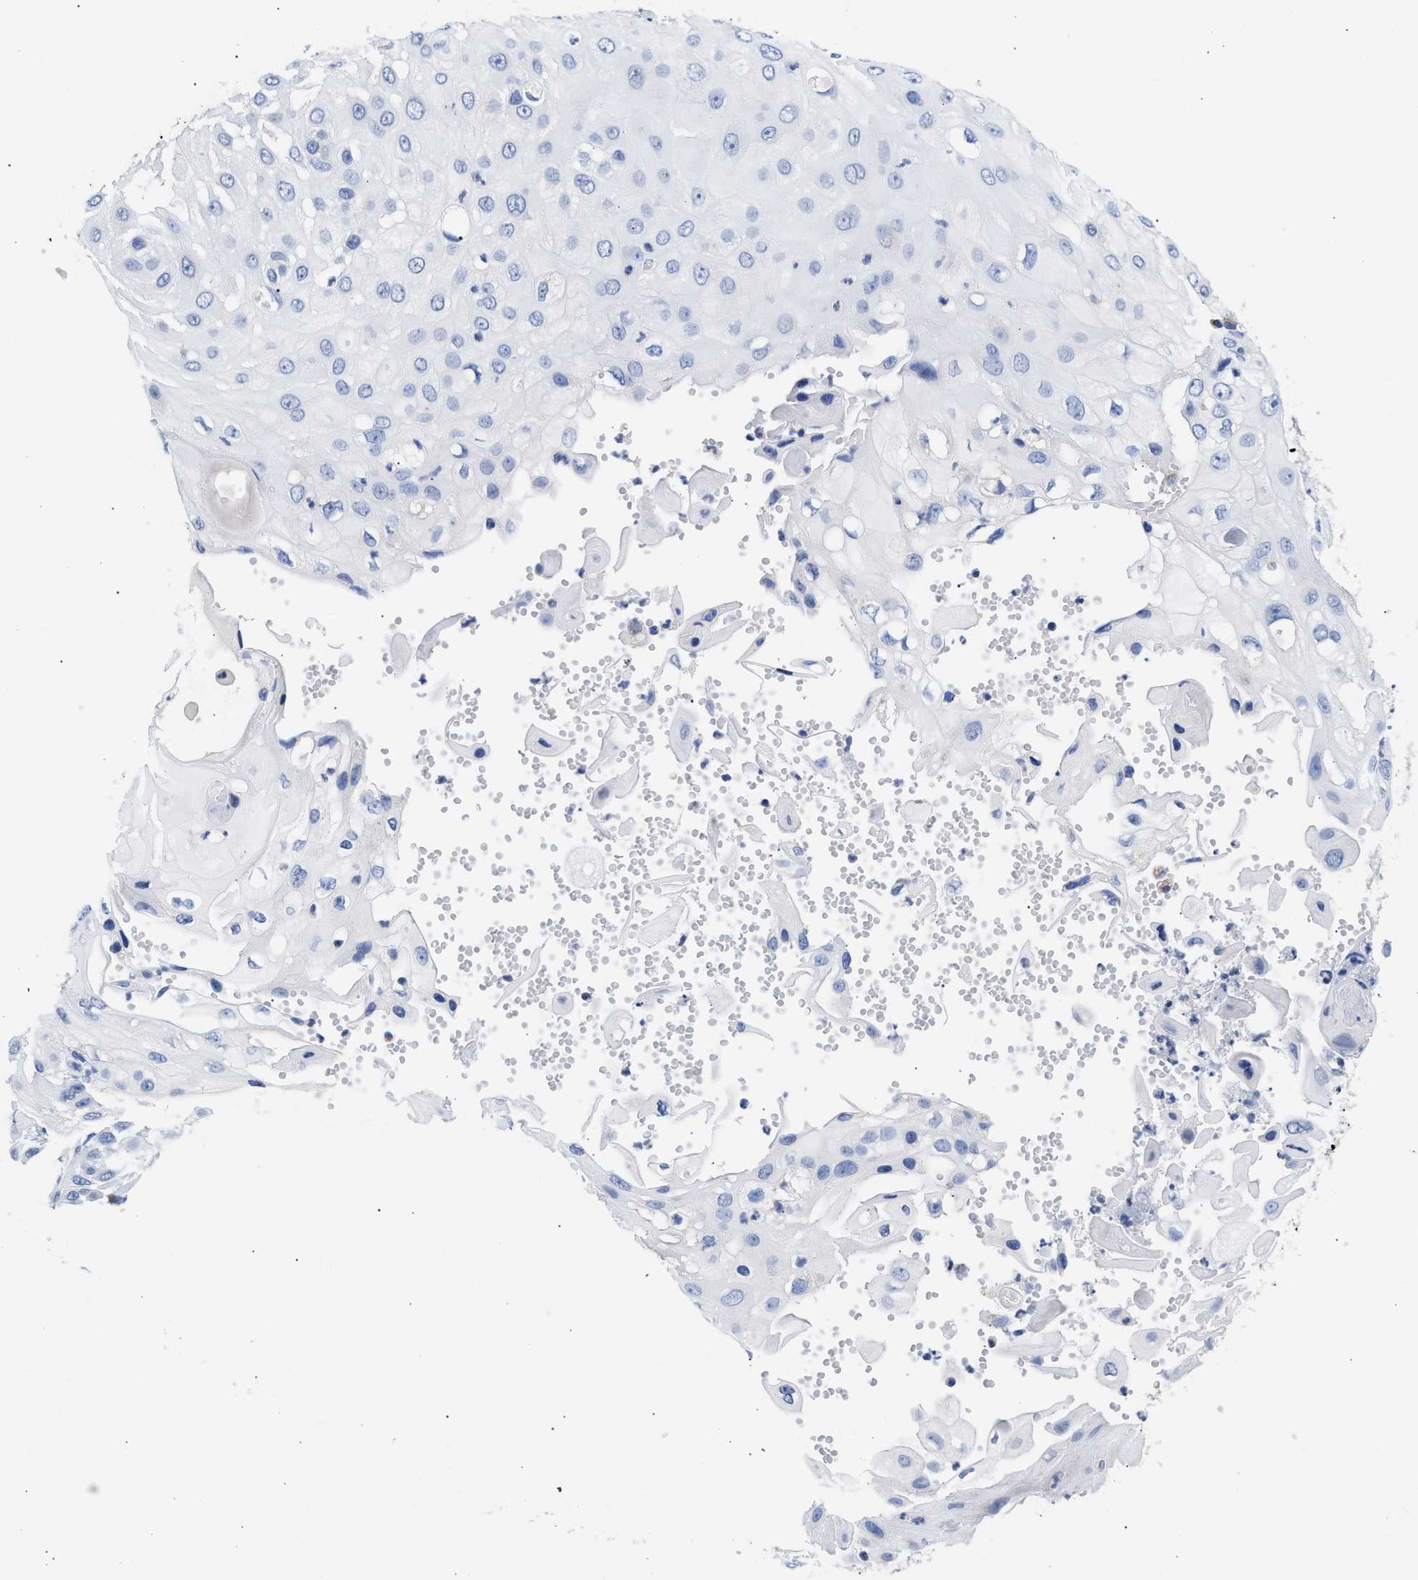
{"staining": {"intensity": "negative", "quantity": "none", "location": "none"}, "tissue": "skin cancer", "cell_type": "Tumor cells", "image_type": "cancer", "snomed": [{"axis": "morphology", "description": "Squamous cell carcinoma, NOS"}, {"axis": "topography", "description": "Skin"}], "caption": "This is a image of immunohistochemistry staining of skin squamous cell carcinoma, which shows no staining in tumor cells.", "gene": "ACOT13", "patient": {"sex": "female", "age": 44}}